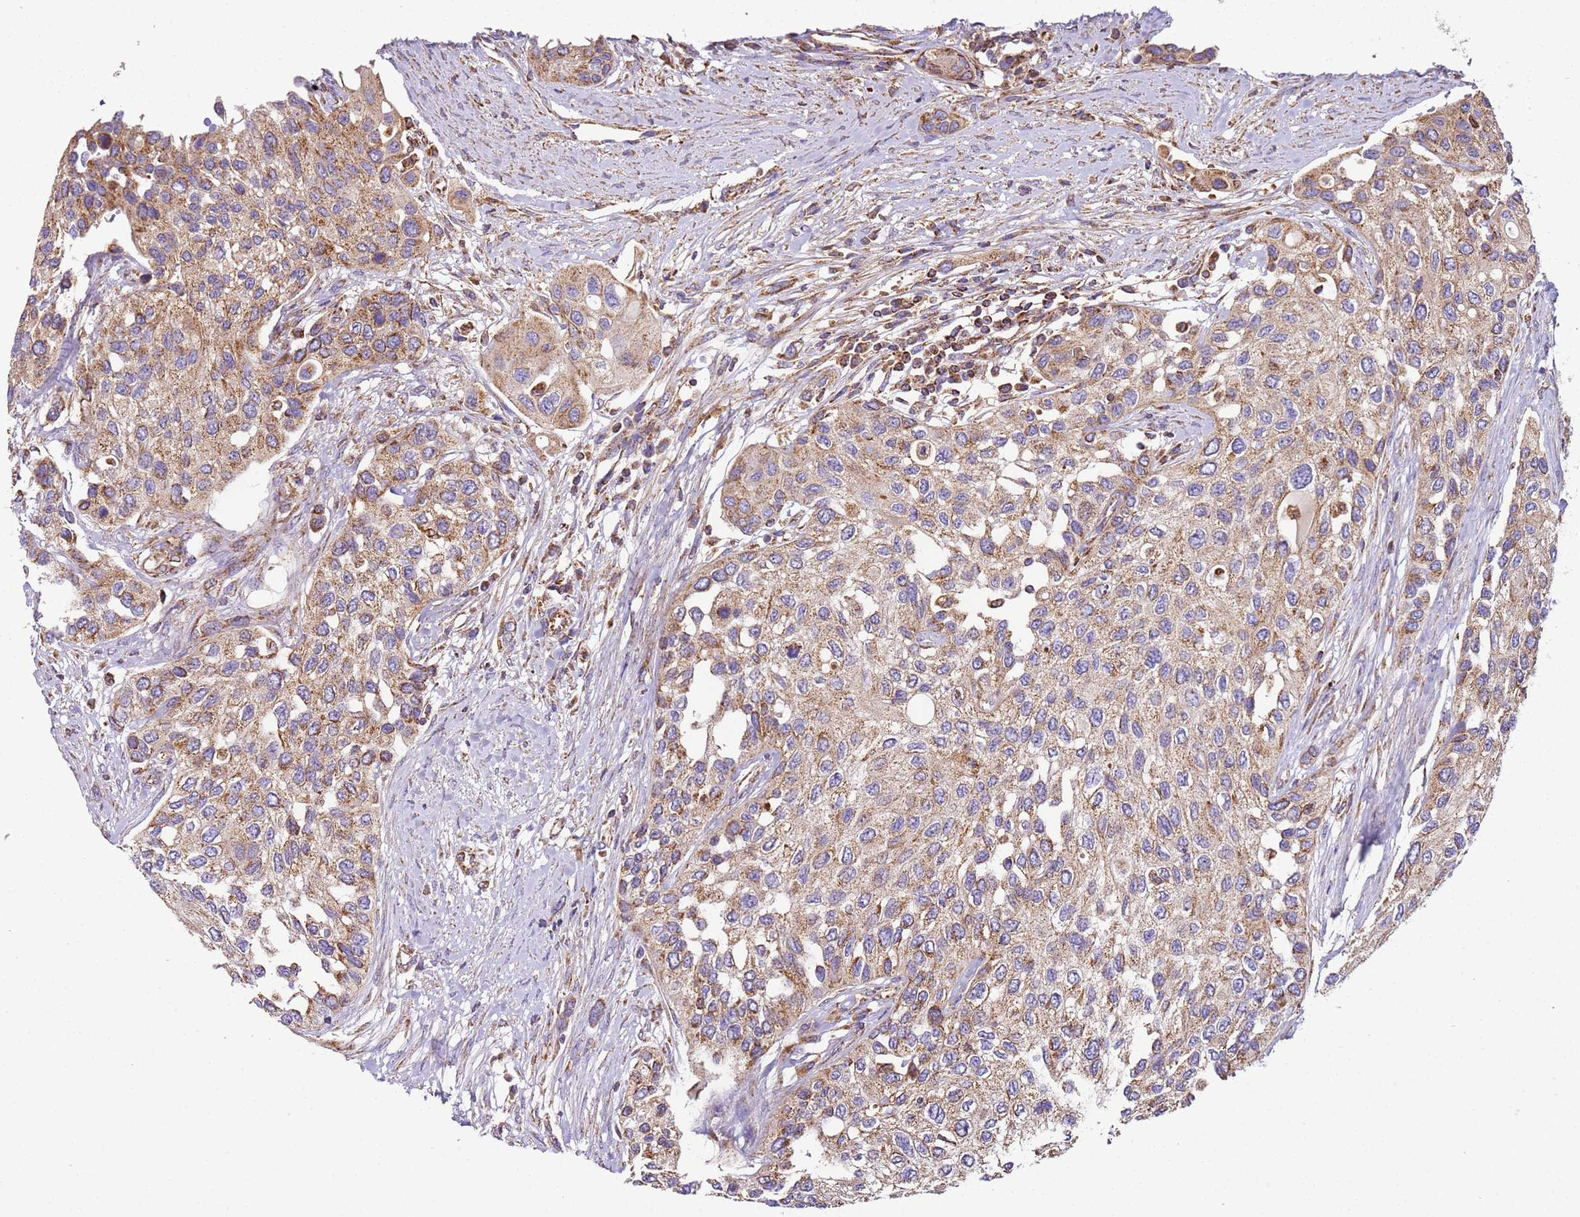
{"staining": {"intensity": "moderate", "quantity": ">75%", "location": "cytoplasmic/membranous"}, "tissue": "urothelial cancer", "cell_type": "Tumor cells", "image_type": "cancer", "snomed": [{"axis": "morphology", "description": "Normal tissue, NOS"}, {"axis": "morphology", "description": "Urothelial carcinoma, High grade"}, {"axis": "topography", "description": "Vascular tissue"}, {"axis": "topography", "description": "Urinary bladder"}], "caption": "This image reveals urothelial cancer stained with IHC to label a protein in brown. The cytoplasmic/membranous of tumor cells show moderate positivity for the protein. Nuclei are counter-stained blue.", "gene": "RMND5A", "patient": {"sex": "female", "age": 56}}